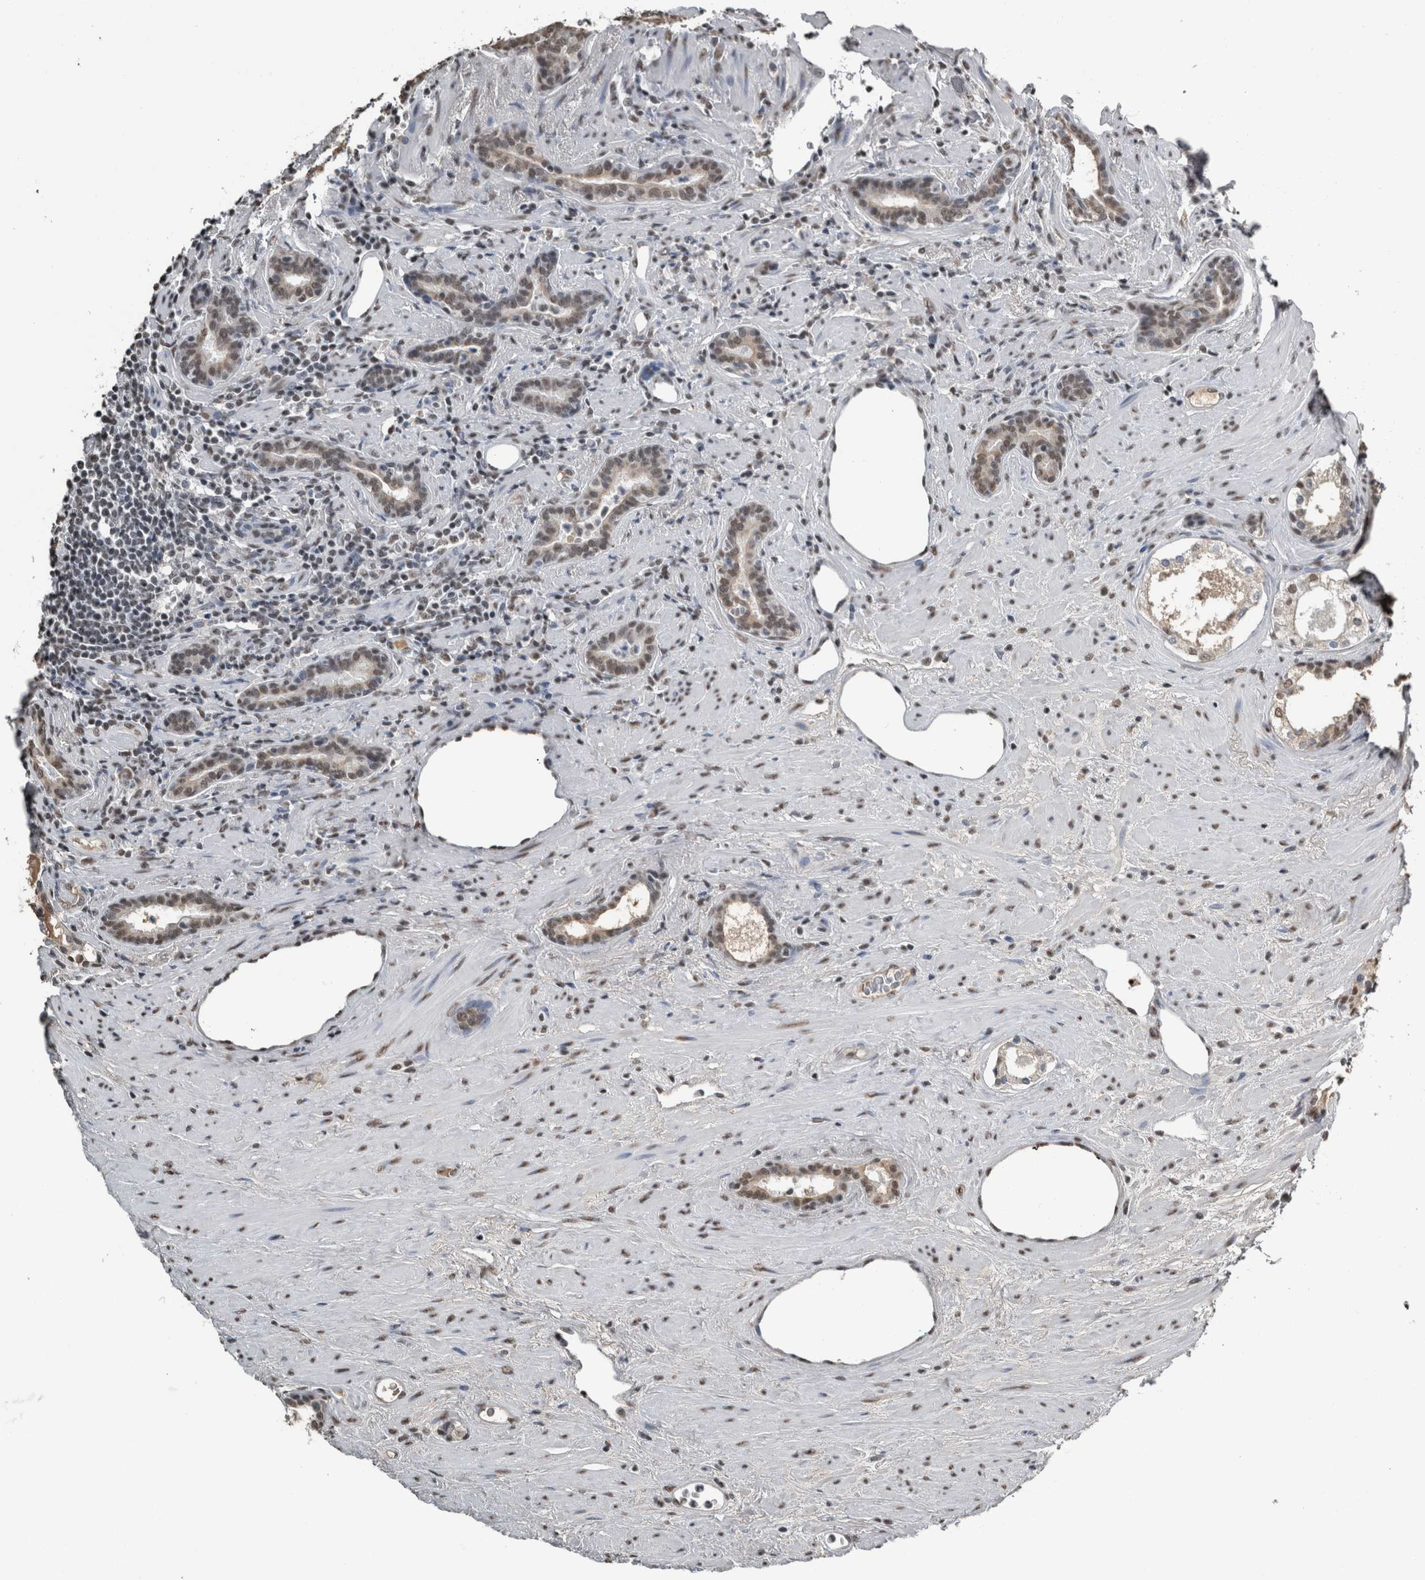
{"staining": {"intensity": "moderate", "quantity": ">75%", "location": "nuclear"}, "tissue": "prostate cancer", "cell_type": "Tumor cells", "image_type": "cancer", "snomed": [{"axis": "morphology", "description": "Adenocarcinoma, High grade"}, {"axis": "topography", "description": "Prostate"}], "caption": "High-magnification brightfield microscopy of prostate high-grade adenocarcinoma stained with DAB (brown) and counterstained with hematoxylin (blue). tumor cells exhibit moderate nuclear expression is appreciated in approximately>75% of cells. Ihc stains the protein in brown and the nuclei are stained blue.", "gene": "TGS1", "patient": {"sex": "male", "age": 71}}